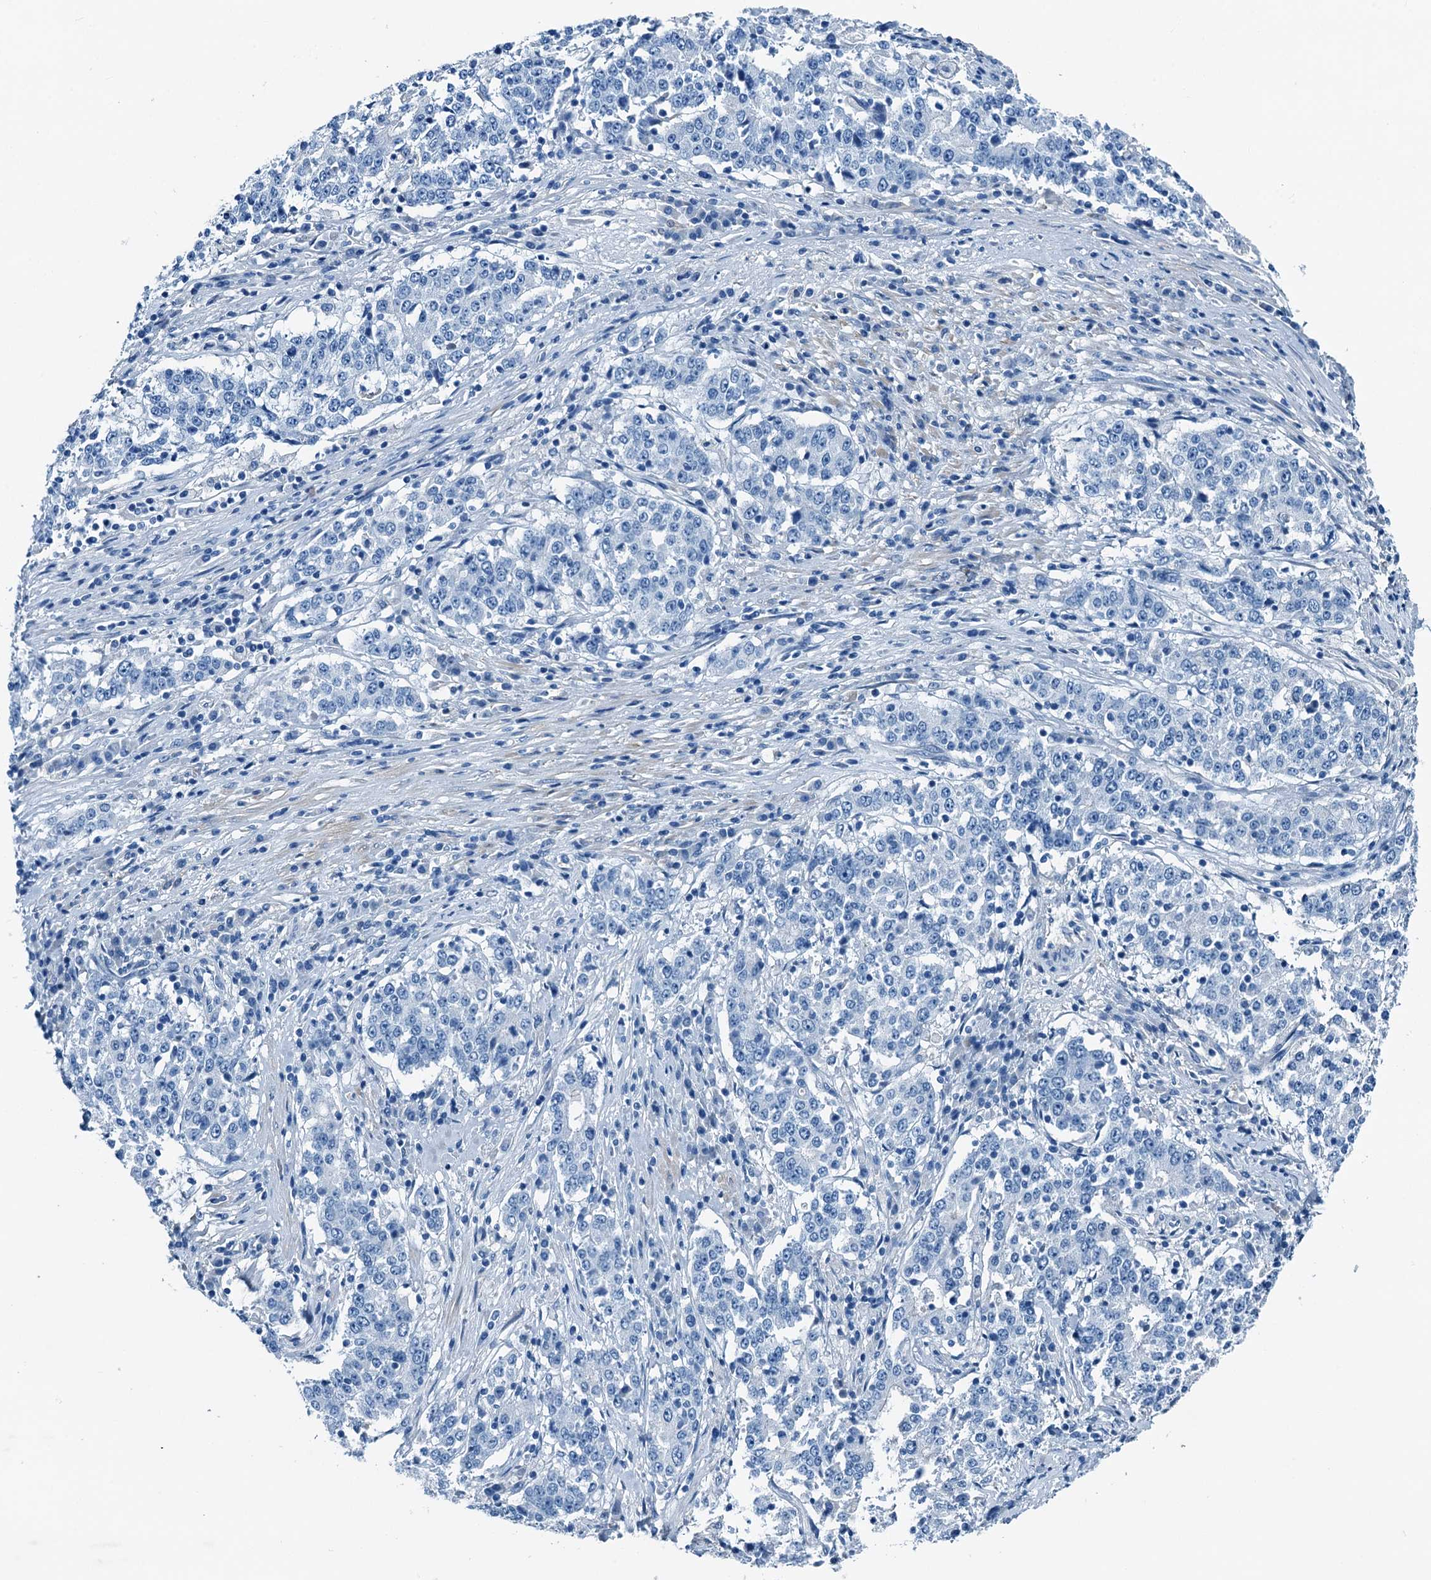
{"staining": {"intensity": "negative", "quantity": "none", "location": "none"}, "tissue": "stomach cancer", "cell_type": "Tumor cells", "image_type": "cancer", "snomed": [{"axis": "morphology", "description": "Adenocarcinoma, NOS"}, {"axis": "topography", "description": "Stomach"}], "caption": "This photomicrograph is of stomach cancer stained with immunohistochemistry to label a protein in brown with the nuclei are counter-stained blue. There is no expression in tumor cells.", "gene": "RAB3IL1", "patient": {"sex": "male", "age": 59}}